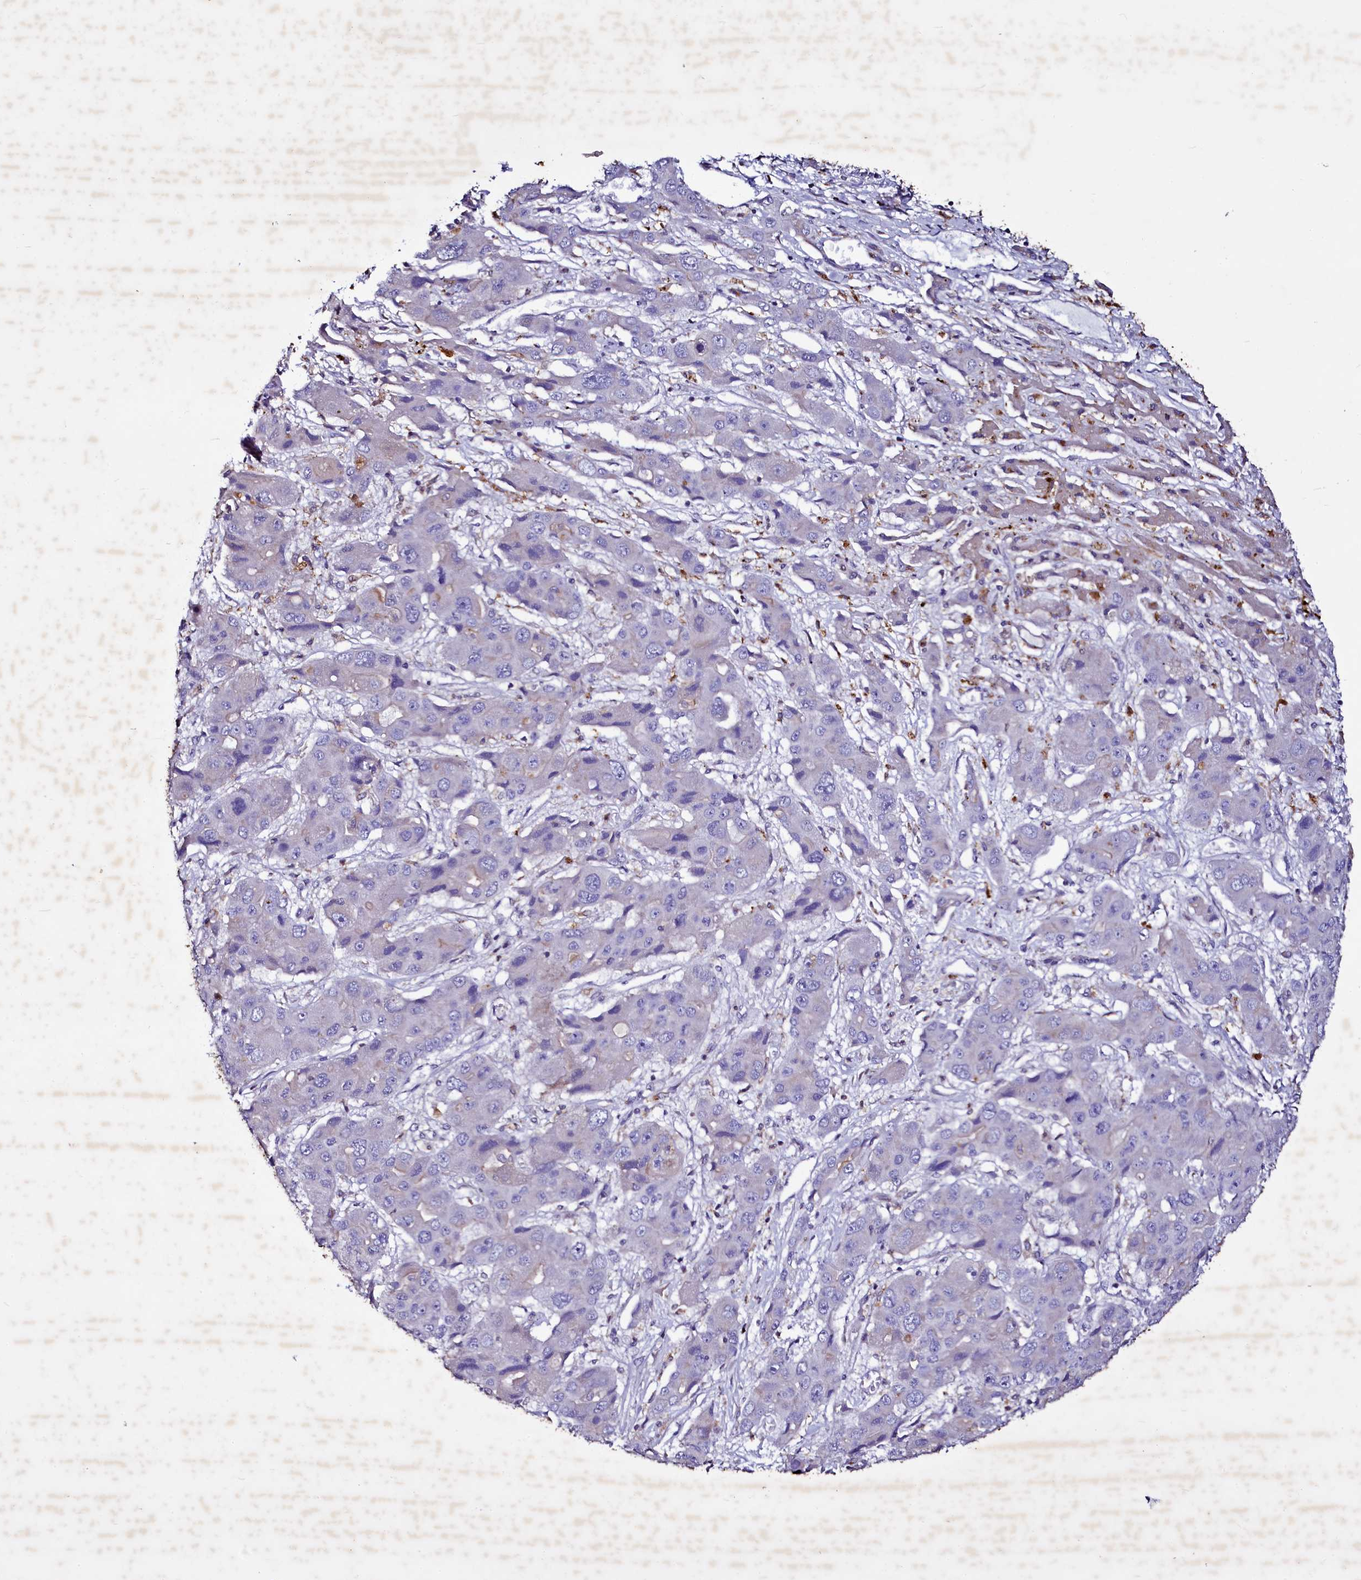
{"staining": {"intensity": "negative", "quantity": "none", "location": "none"}, "tissue": "liver cancer", "cell_type": "Tumor cells", "image_type": "cancer", "snomed": [{"axis": "morphology", "description": "Cholangiocarcinoma"}, {"axis": "topography", "description": "Liver"}], "caption": "An immunohistochemistry (IHC) micrograph of liver cholangiocarcinoma is shown. There is no staining in tumor cells of liver cholangiocarcinoma. (Brightfield microscopy of DAB immunohistochemistry (IHC) at high magnification).", "gene": "SELENOT", "patient": {"sex": "male", "age": 67}}